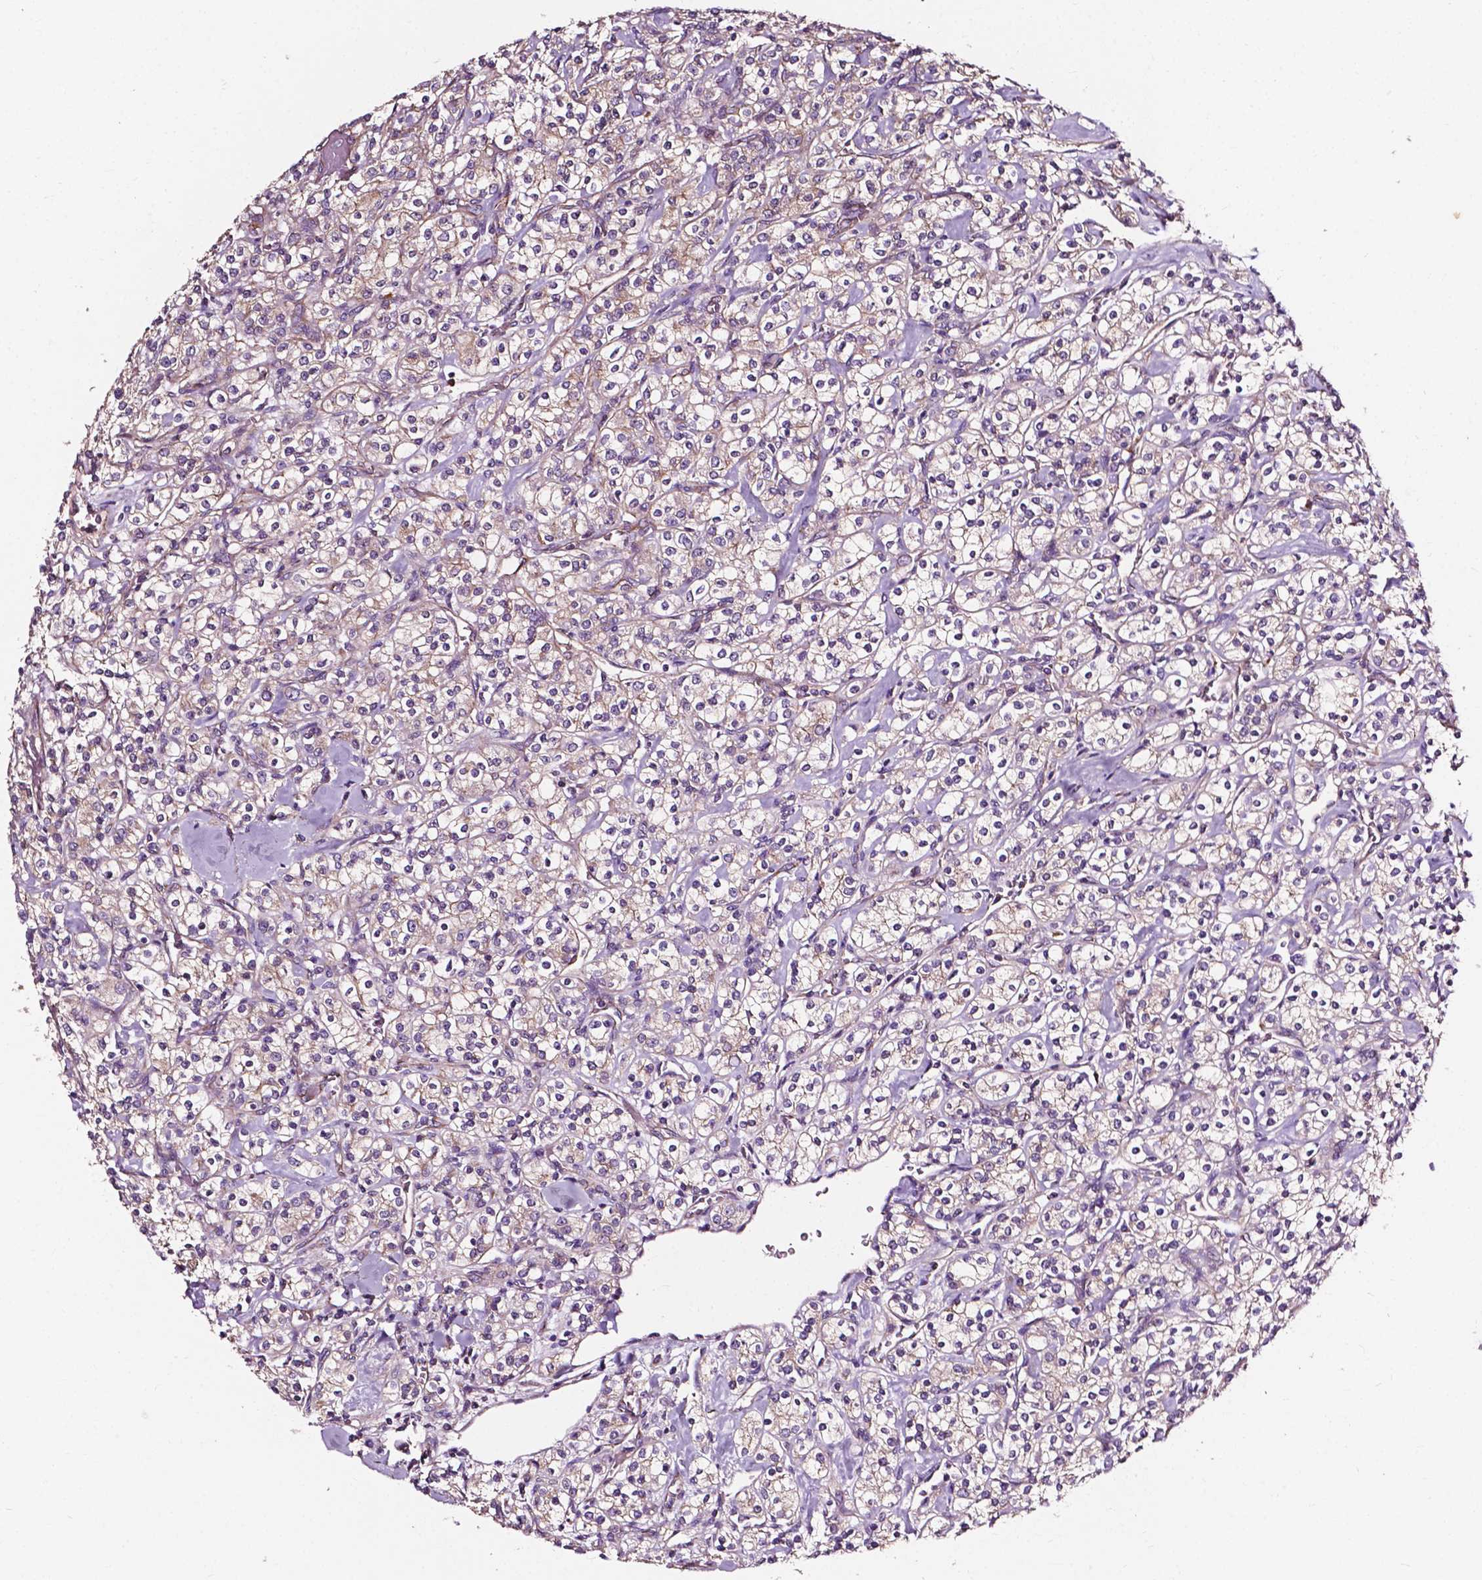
{"staining": {"intensity": "weak", "quantity": "<25%", "location": "cytoplasmic/membranous"}, "tissue": "renal cancer", "cell_type": "Tumor cells", "image_type": "cancer", "snomed": [{"axis": "morphology", "description": "Adenocarcinoma, NOS"}, {"axis": "topography", "description": "Kidney"}], "caption": "This image is of renal cancer stained with IHC to label a protein in brown with the nuclei are counter-stained blue. There is no staining in tumor cells. (DAB immunohistochemistry with hematoxylin counter stain).", "gene": "ATG16L1", "patient": {"sex": "male", "age": 77}}